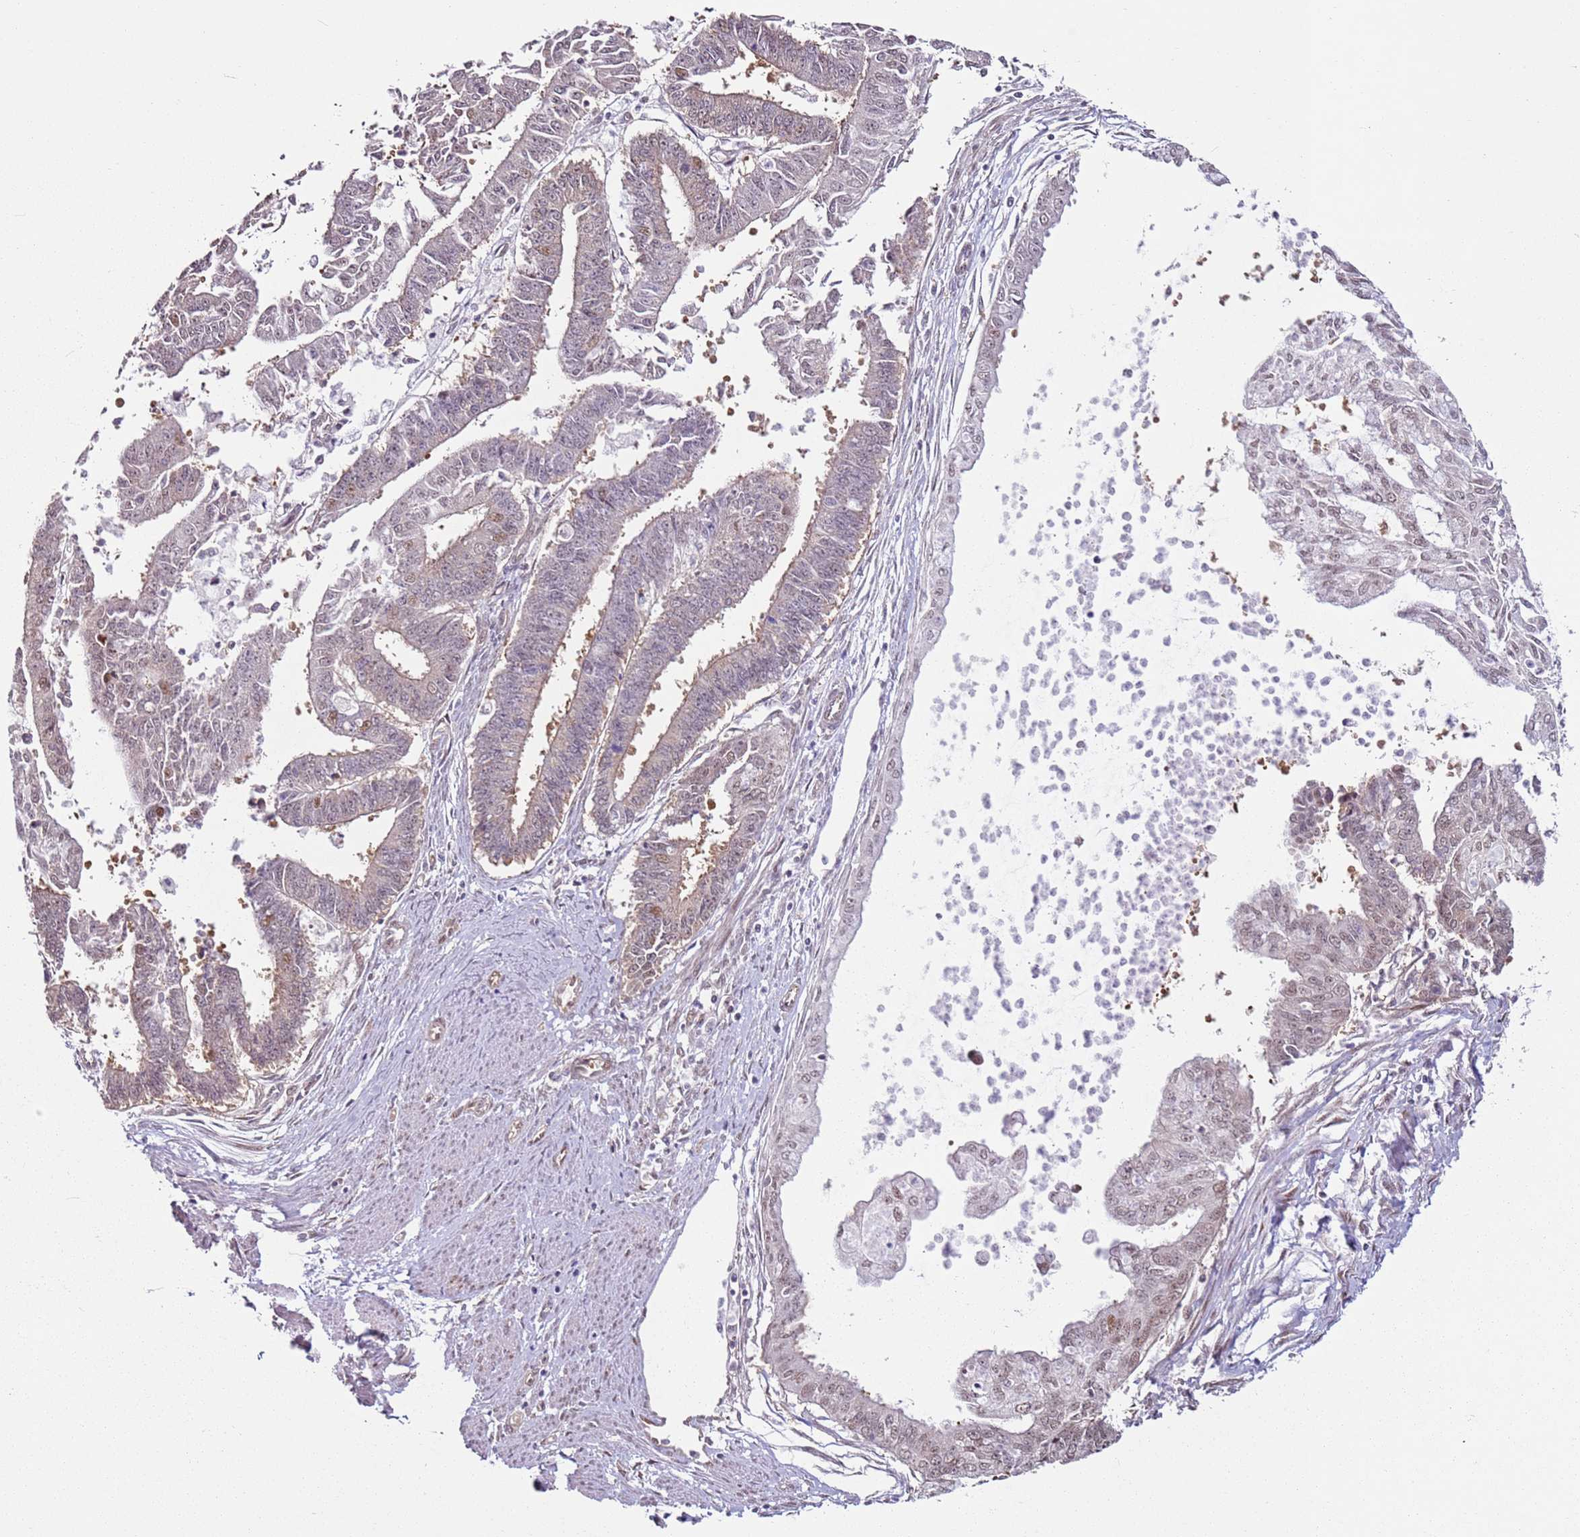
{"staining": {"intensity": "weak", "quantity": "25%-75%", "location": "nuclear"}, "tissue": "endometrial cancer", "cell_type": "Tumor cells", "image_type": "cancer", "snomed": [{"axis": "morphology", "description": "Adenocarcinoma, NOS"}, {"axis": "topography", "description": "Endometrium"}], "caption": "Tumor cells reveal low levels of weak nuclear staining in approximately 25%-75% of cells in adenocarcinoma (endometrial). (DAB IHC, brown staining for protein, blue staining for nuclei).", "gene": "PSMD4", "patient": {"sex": "female", "age": 73}}